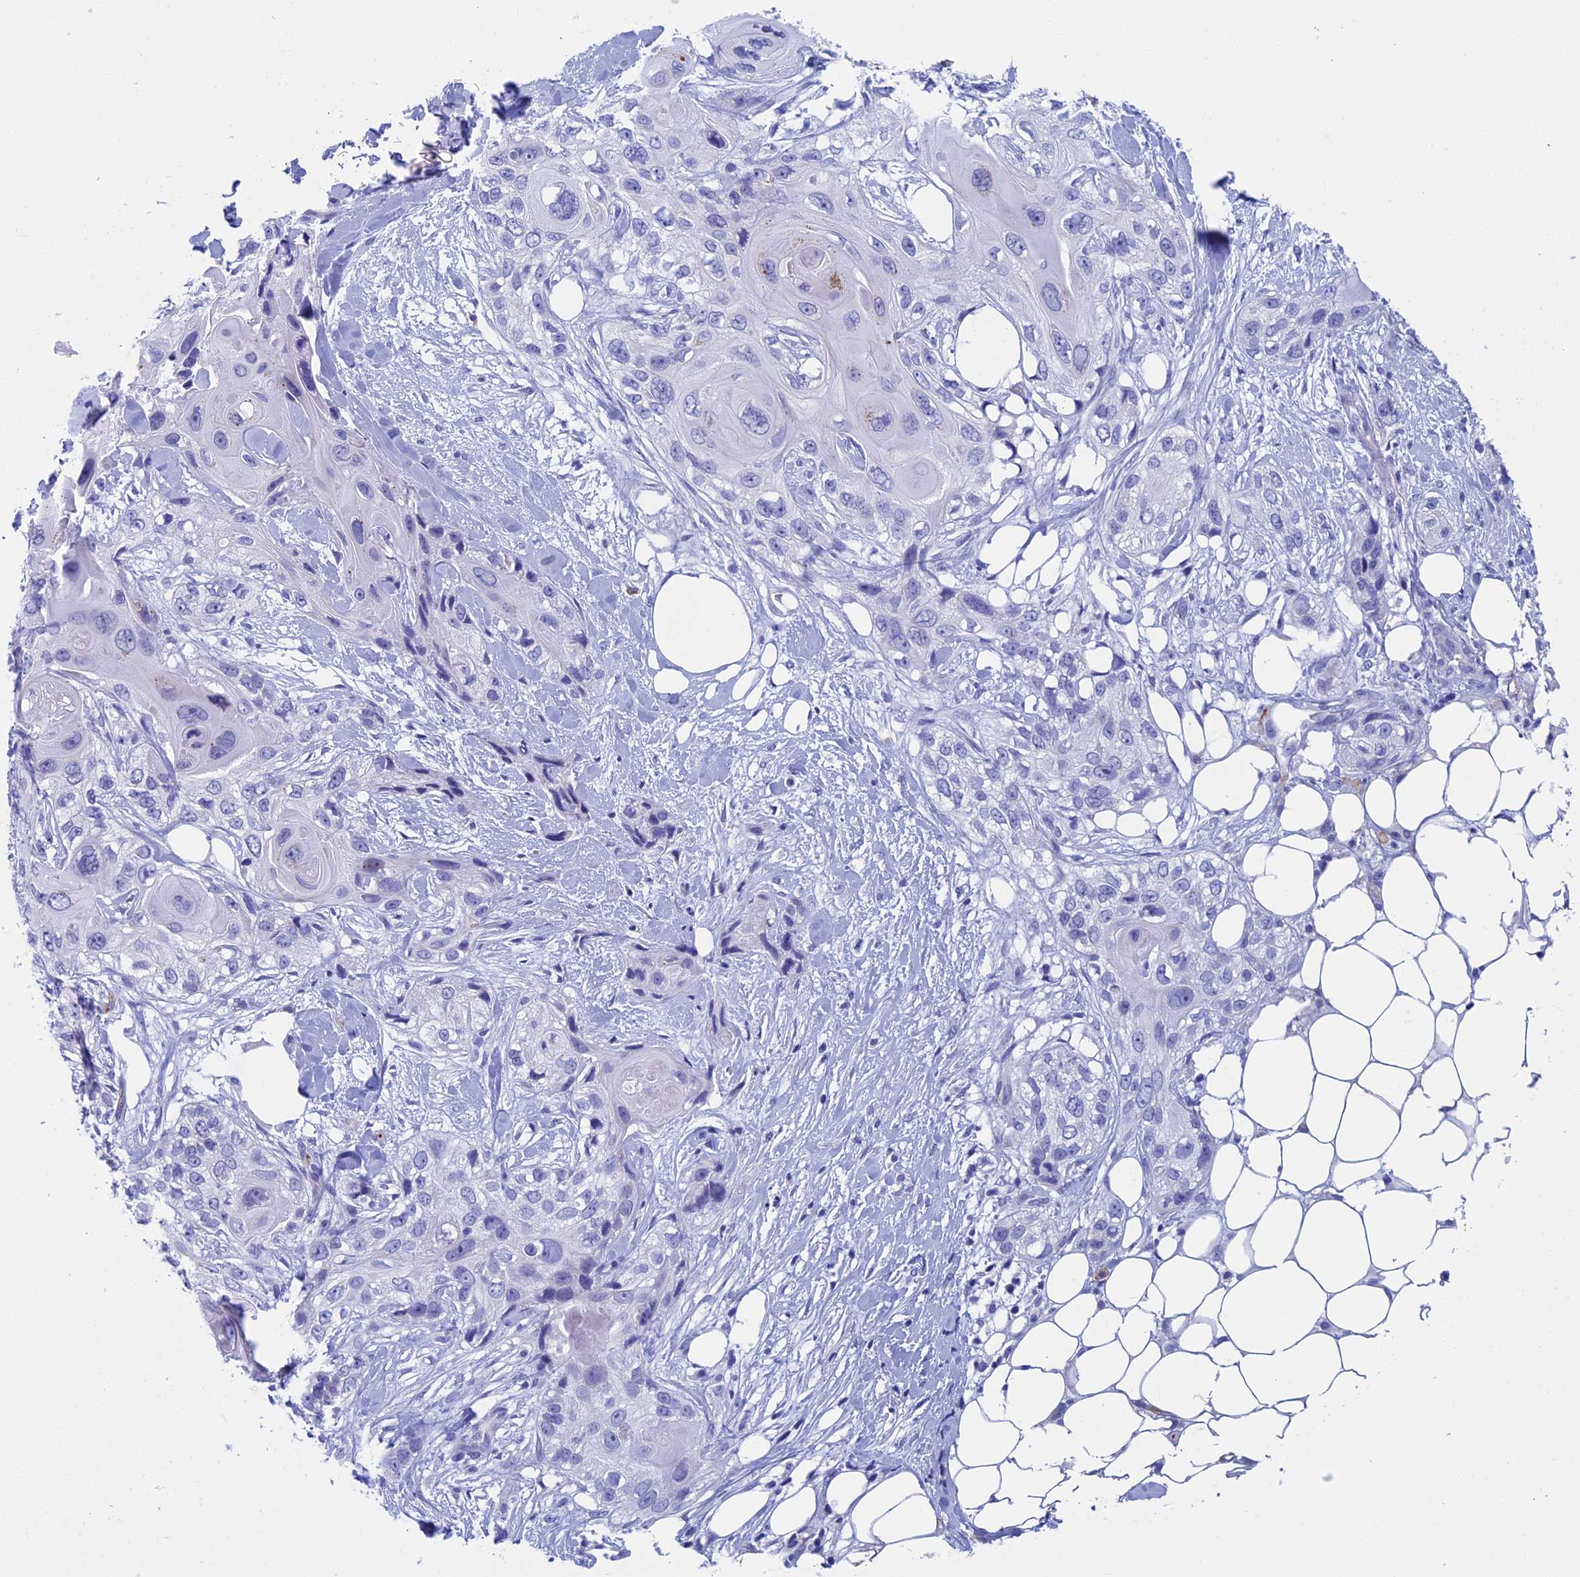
{"staining": {"intensity": "negative", "quantity": "none", "location": "none"}, "tissue": "skin cancer", "cell_type": "Tumor cells", "image_type": "cancer", "snomed": [{"axis": "morphology", "description": "Normal tissue, NOS"}, {"axis": "morphology", "description": "Squamous cell carcinoma, NOS"}, {"axis": "topography", "description": "Skin"}], "caption": "Tumor cells are negative for brown protein staining in skin squamous cell carcinoma.", "gene": "INSYN1", "patient": {"sex": "male", "age": 72}}